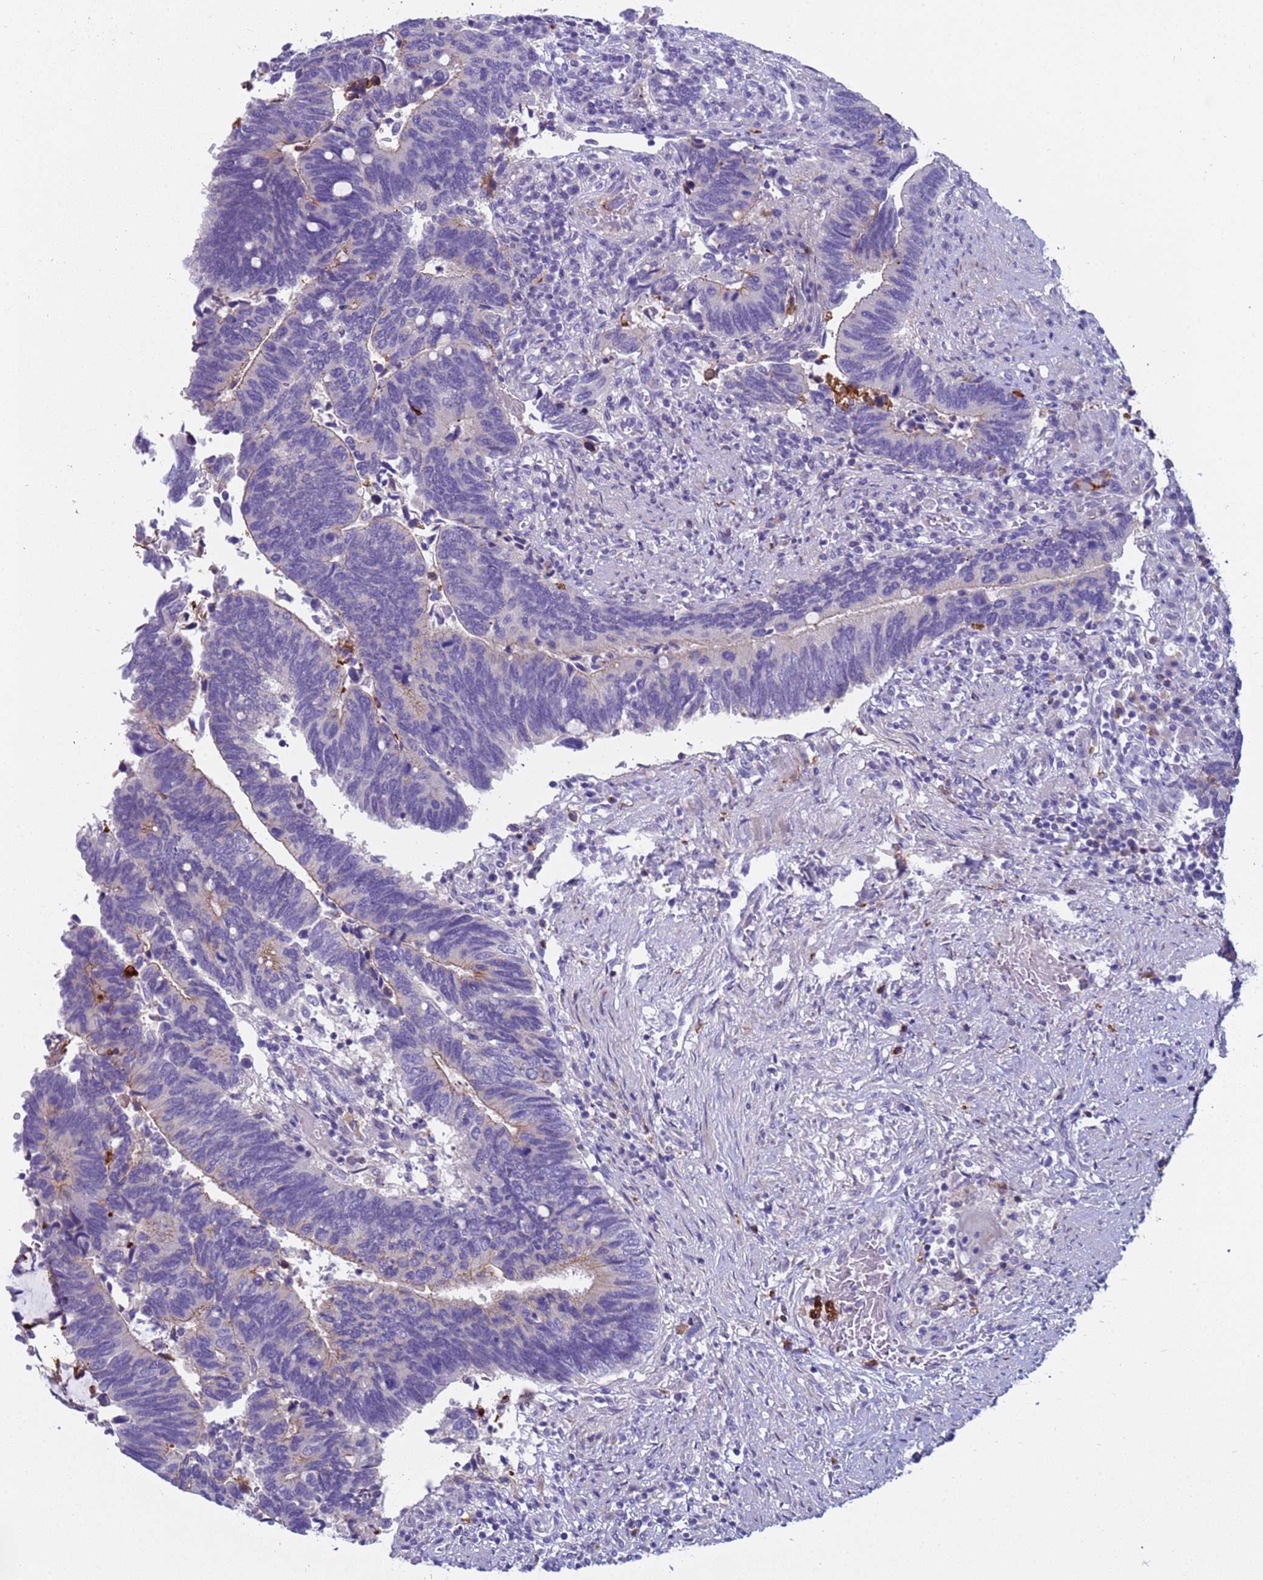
{"staining": {"intensity": "negative", "quantity": "none", "location": "none"}, "tissue": "colorectal cancer", "cell_type": "Tumor cells", "image_type": "cancer", "snomed": [{"axis": "morphology", "description": "Adenocarcinoma, NOS"}, {"axis": "topography", "description": "Colon"}], "caption": "There is no significant staining in tumor cells of adenocarcinoma (colorectal).", "gene": "C4orf46", "patient": {"sex": "male", "age": 87}}